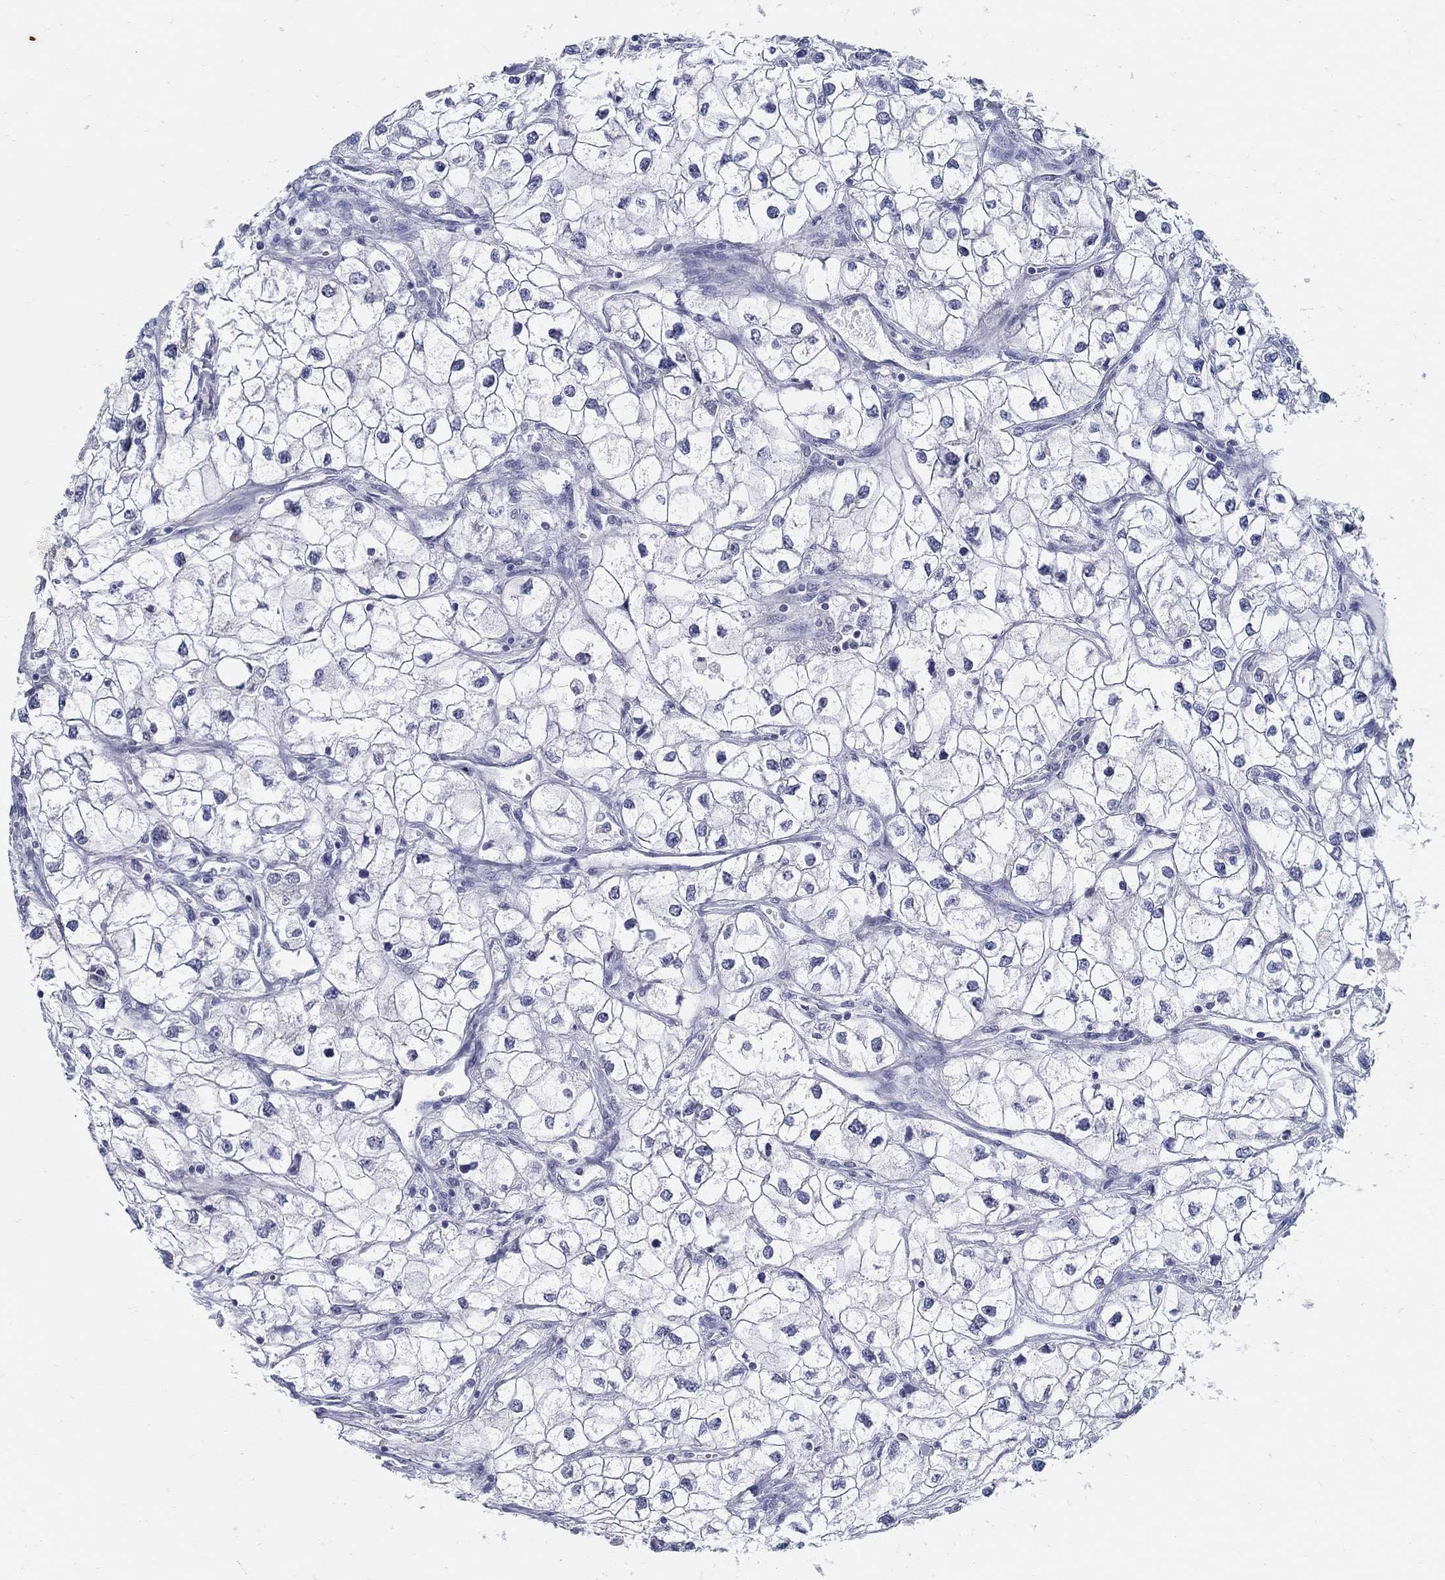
{"staining": {"intensity": "negative", "quantity": "none", "location": "none"}, "tissue": "renal cancer", "cell_type": "Tumor cells", "image_type": "cancer", "snomed": [{"axis": "morphology", "description": "Adenocarcinoma, NOS"}, {"axis": "topography", "description": "Kidney"}], "caption": "An IHC photomicrograph of adenocarcinoma (renal) is shown. There is no staining in tumor cells of adenocarcinoma (renal).", "gene": "USP29", "patient": {"sex": "male", "age": 59}}